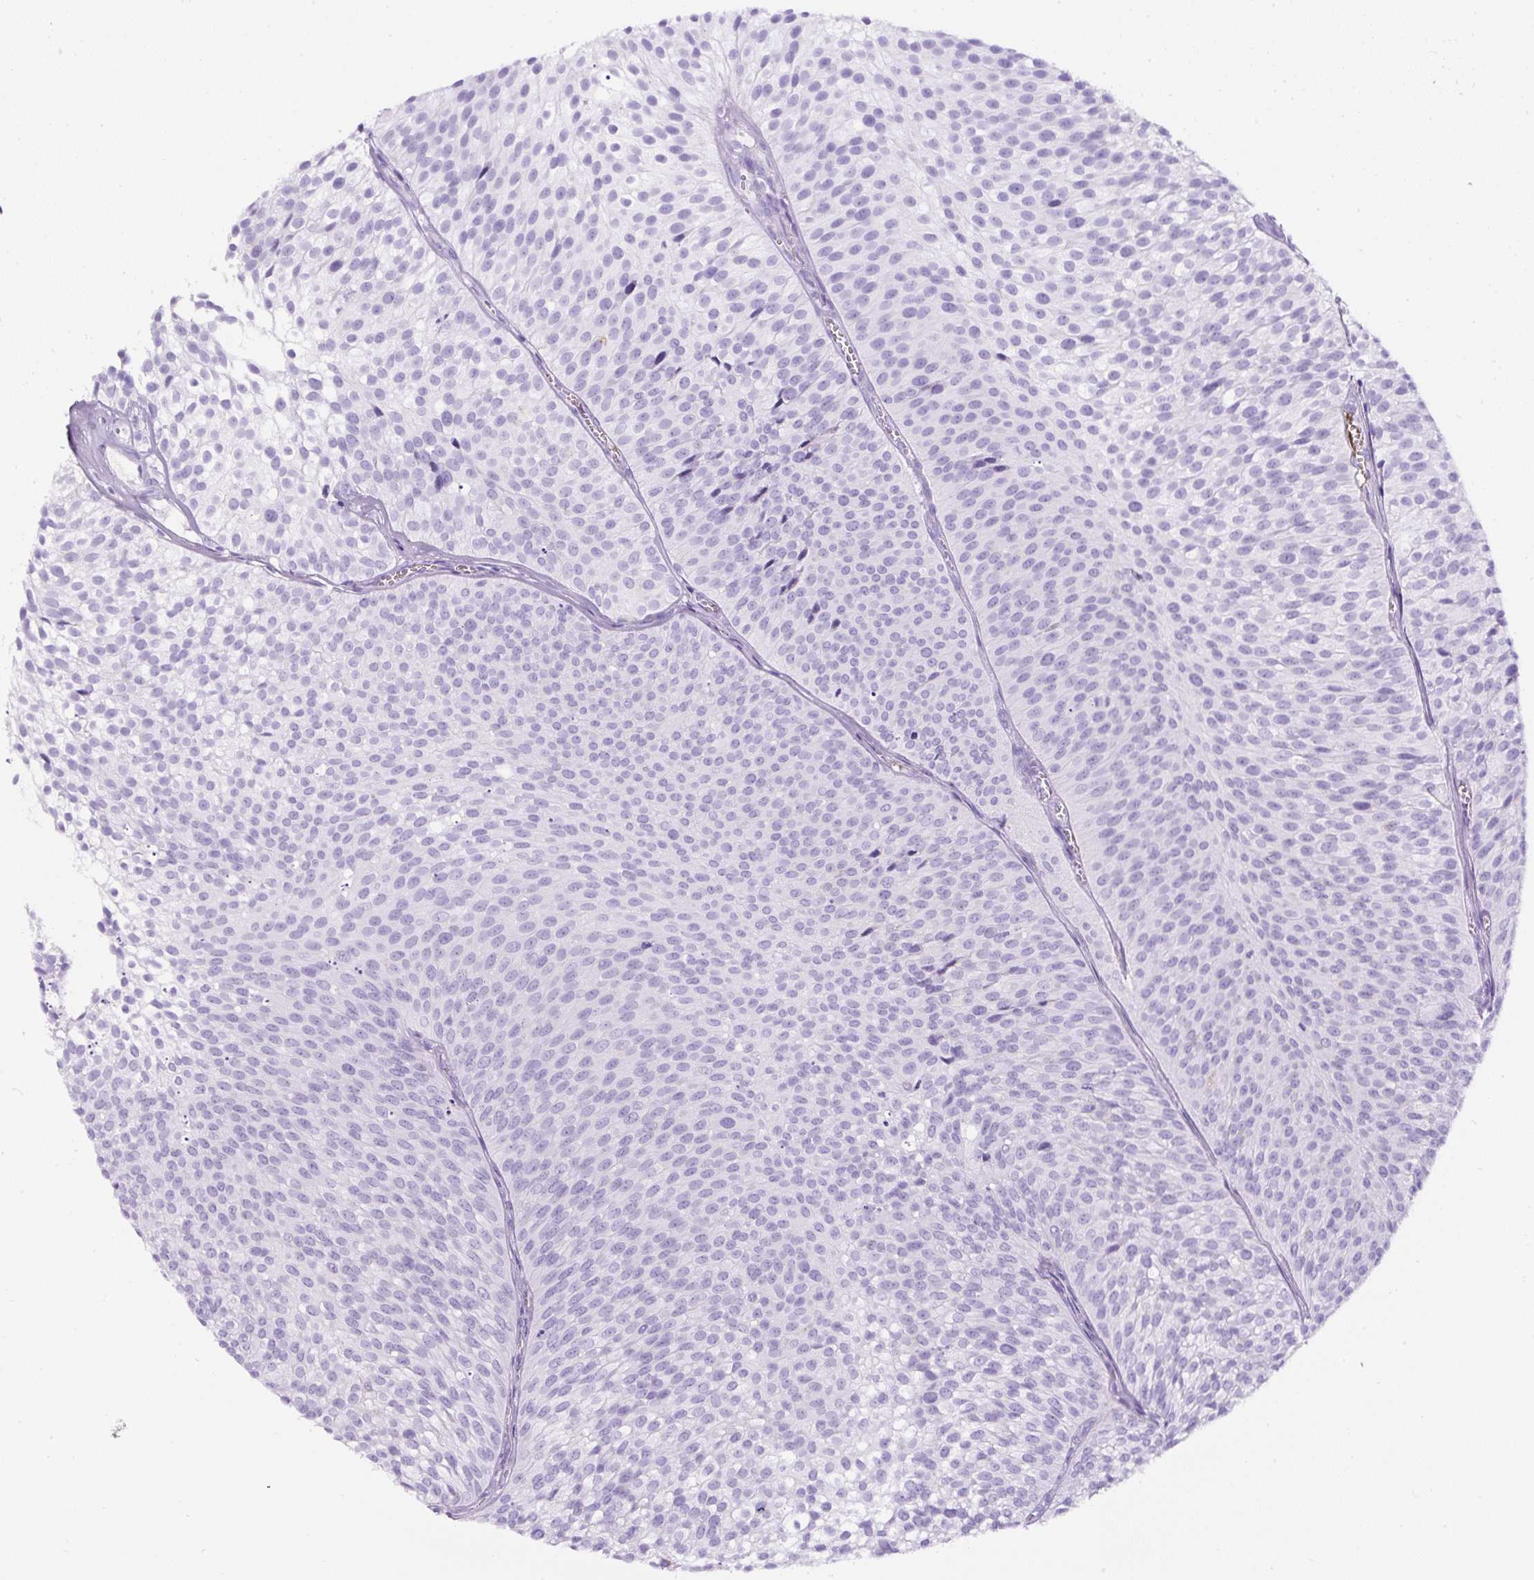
{"staining": {"intensity": "negative", "quantity": "none", "location": "none"}, "tissue": "urothelial cancer", "cell_type": "Tumor cells", "image_type": "cancer", "snomed": [{"axis": "morphology", "description": "Urothelial carcinoma, Low grade"}, {"axis": "topography", "description": "Urinary bladder"}], "caption": "DAB immunohistochemical staining of urothelial carcinoma (low-grade) demonstrates no significant staining in tumor cells.", "gene": "TMEM200B", "patient": {"sex": "male", "age": 91}}